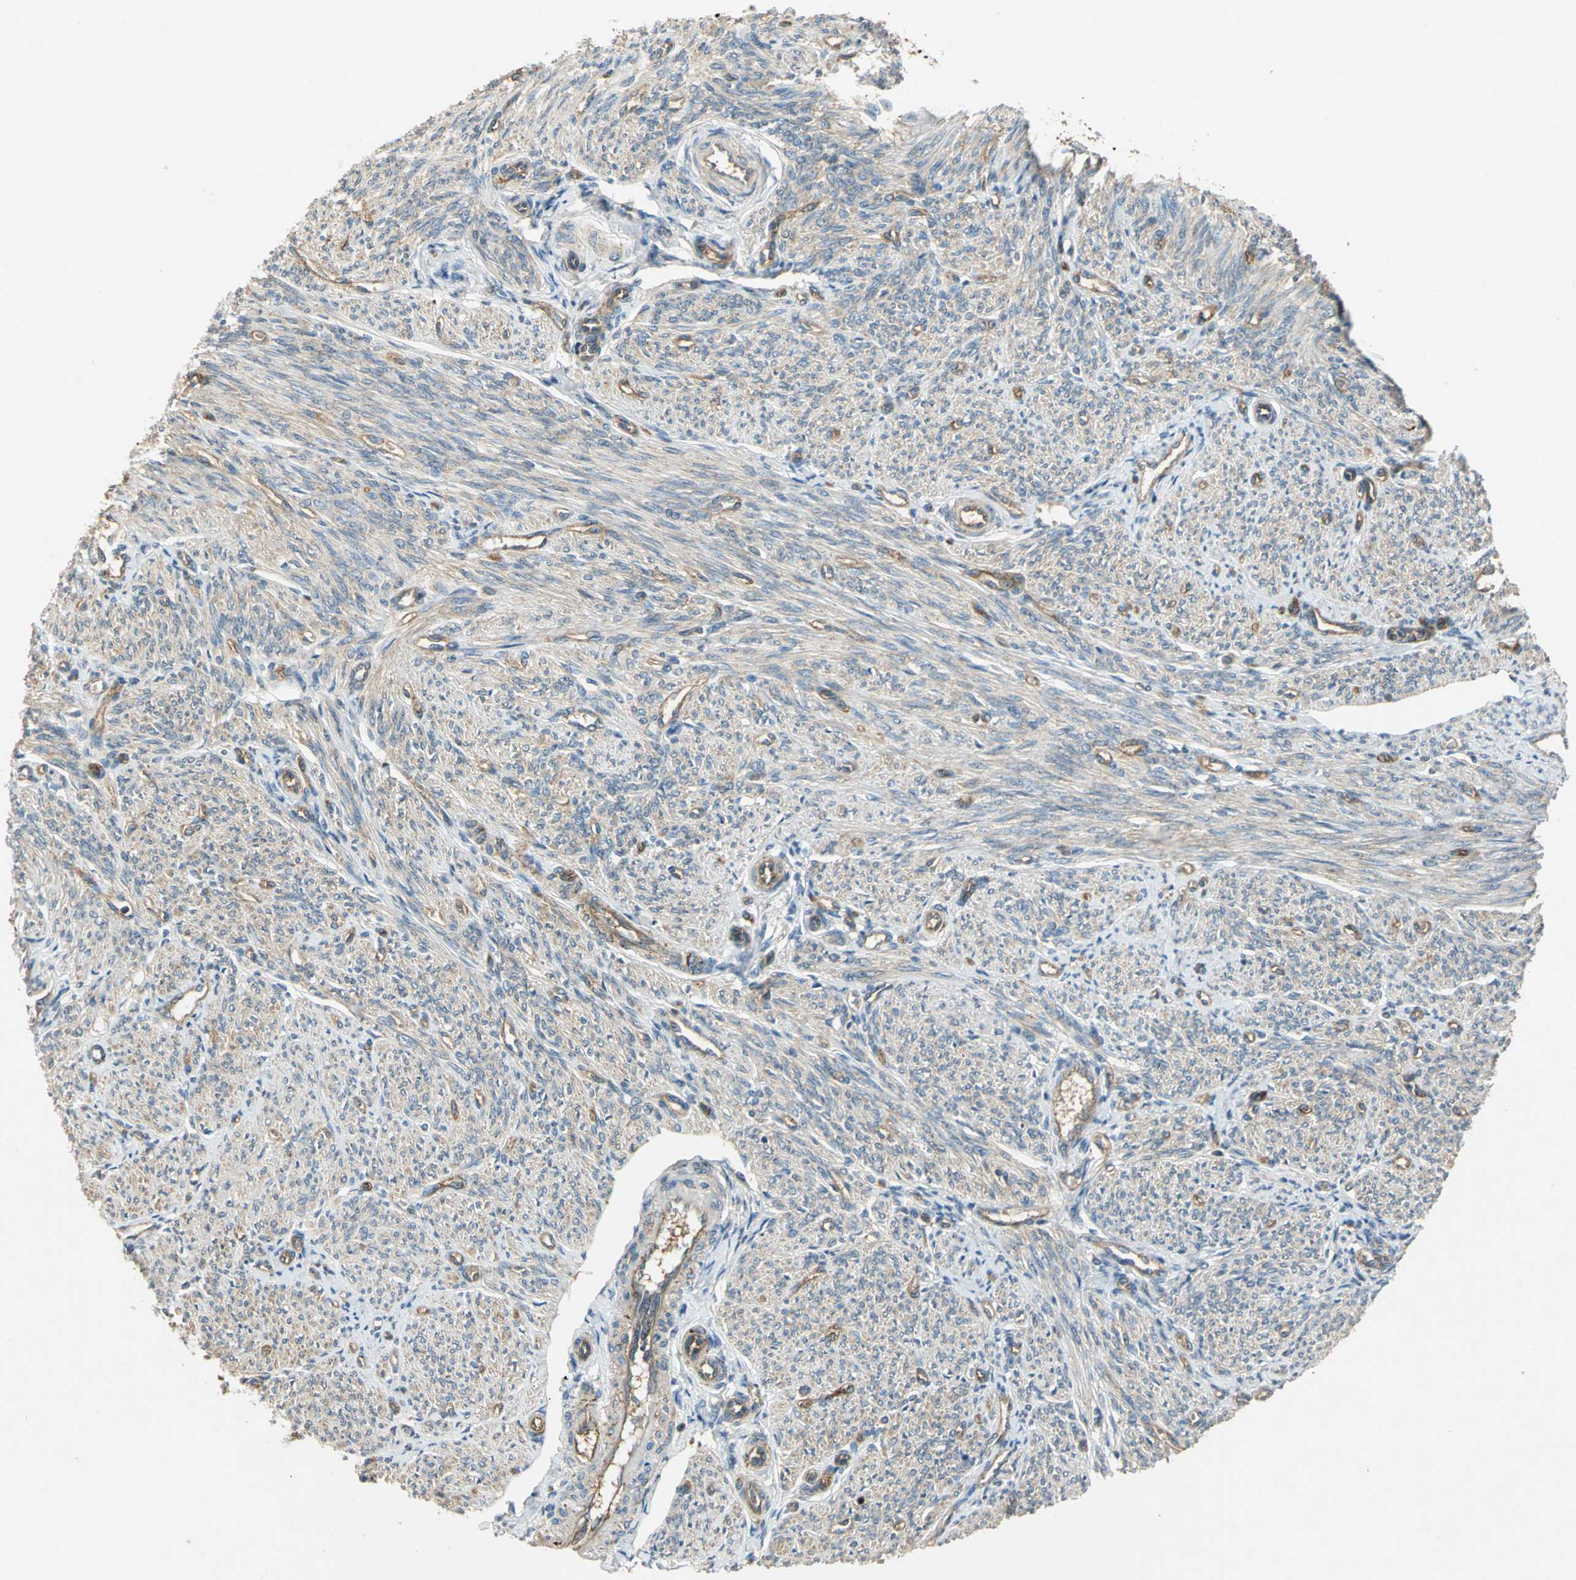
{"staining": {"intensity": "weak", "quantity": "25%-75%", "location": "cytoplasmic/membranous"}, "tissue": "smooth muscle", "cell_type": "Smooth muscle cells", "image_type": "normal", "snomed": [{"axis": "morphology", "description": "Normal tissue, NOS"}, {"axis": "topography", "description": "Smooth muscle"}], "caption": "The image shows staining of unremarkable smooth muscle, revealing weak cytoplasmic/membranous protein expression (brown color) within smooth muscle cells.", "gene": "EMCN", "patient": {"sex": "female", "age": 65}}